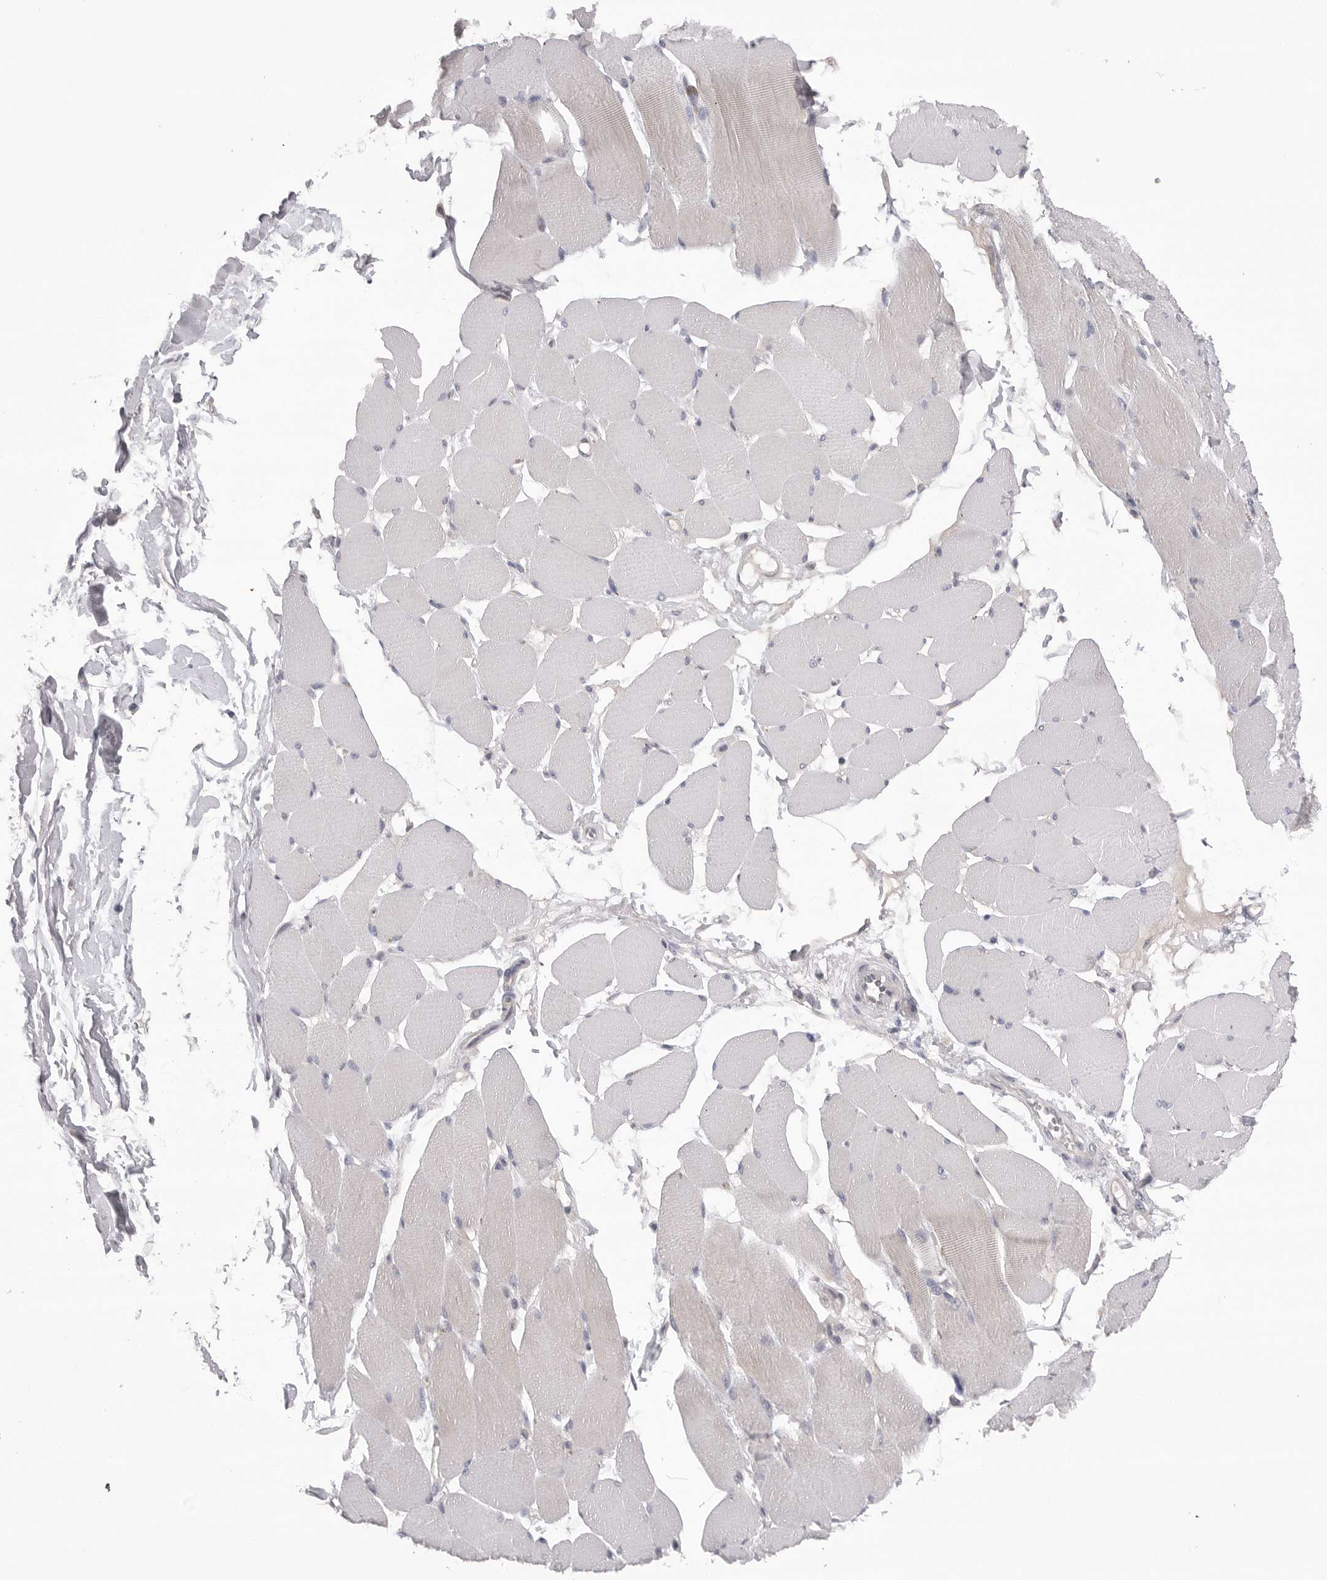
{"staining": {"intensity": "negative", "quantity": "none", "location": "none"}, "tissue": "skeletal muscle", "cell_type": "Myocytes", "image_type": "normal", "snomed": [{"axis": "morphology", "description": "Normal tissue, NOS"}, {"axis": "topography", "description": "Skin"}, {"axis": "topography", "description": "Skeletal muscle"}], "caption": "Immunohistochemistry micrograph of benign human skeletal muscle stained for a protein (brown), which reveals no expression in myocytes.", "gene": "DLGAP3", "patient": {"sex": "male", "age": 83}}